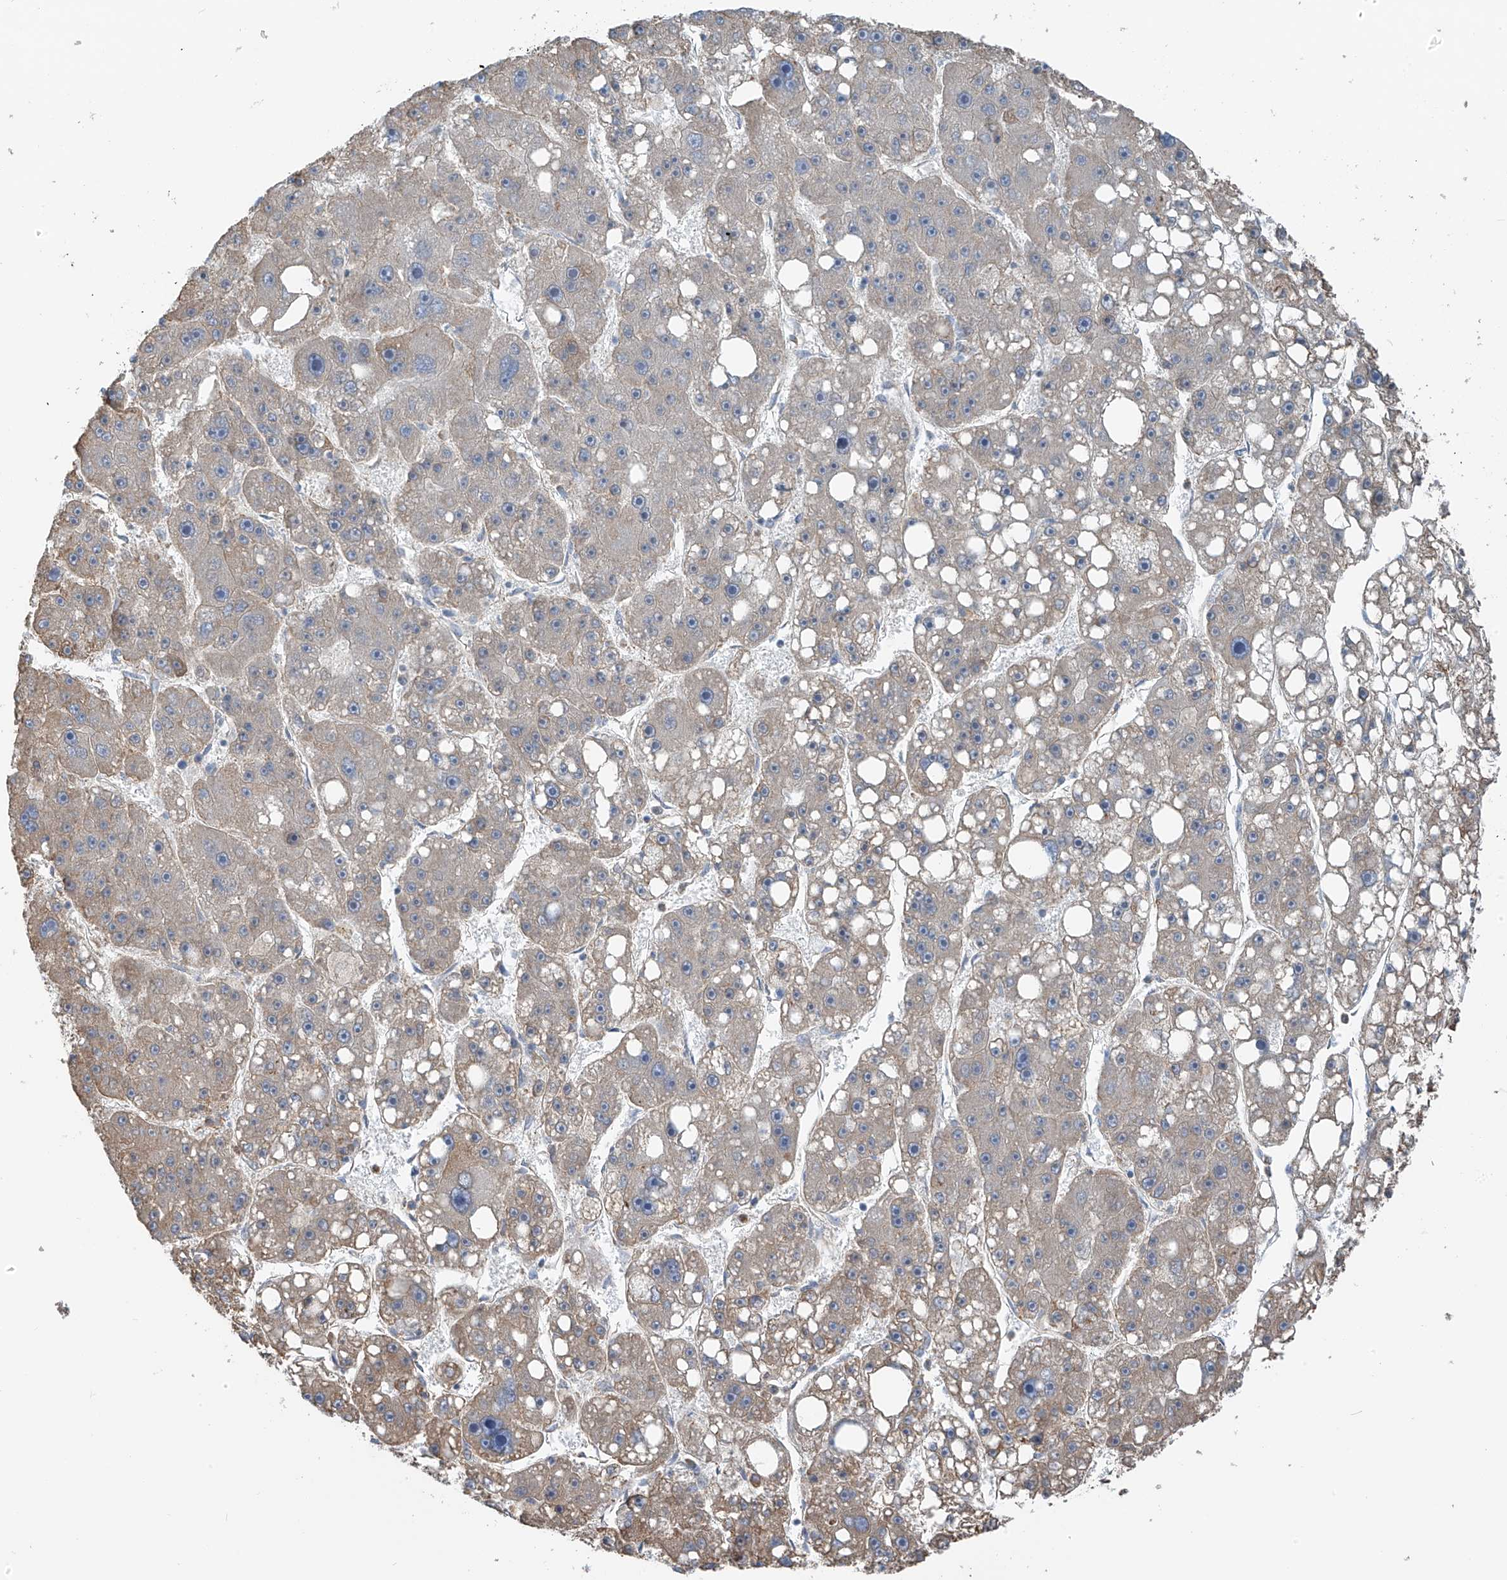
{"staining": {"intensity": "weak", "quantity": "<25%", "location": "cytoplasmic/membranous"}, "tissue": "liver cancer", "cell_type": "Tumor cells", "image_type": "cancer", "snomed": [{"axis": "morphology", "description": "Carcinoma, Hepatocellular, NOS"}, {"axis": "topography", "description": "Liver"}], "caption": "Tumor cells are negative for brown protein staining in liver hepatocellular carcinoma.", "gene": "ZNF189", "patient": {"sex": "female", "age": 61}}